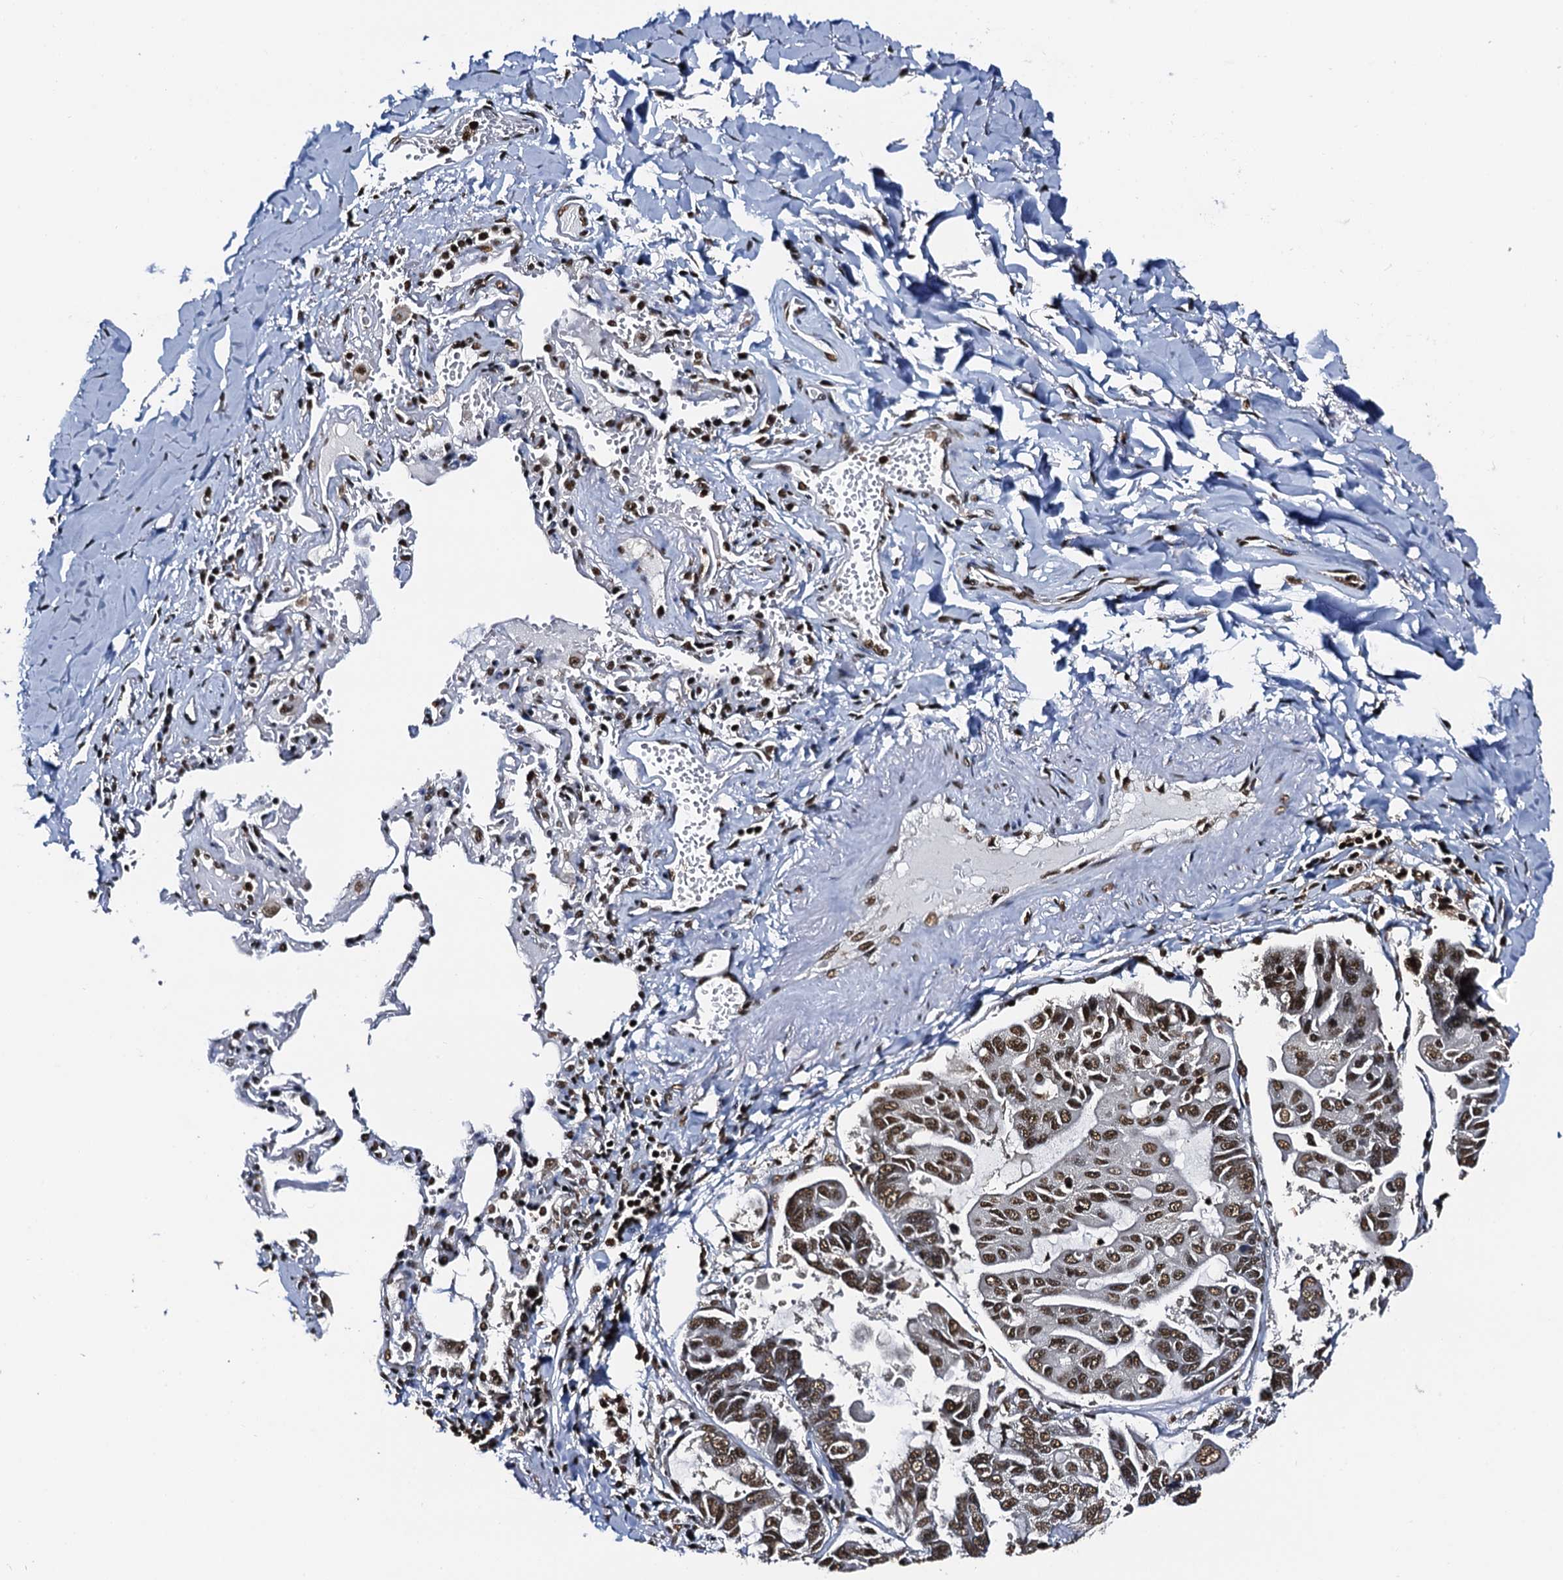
{"staining": {"intensity": "moderate", "quantity": ">75%", "location": "nuclear"}, "tissue": "lung cancer", "cell_type": "Tumor cells", "image_type": "cancer", "snomed": [{"axis": "morphology", "description": "Adenocarcinoma, NOS"}, {"axis": "topography", "description": "Lung"}], "caption": "Human adenocarcinoma (lung) stained with a brown dye shows moderate nuclear positive staining in about >75% of tumor cells.", "gene": "SNRPD2", "patient": {"sex": "male", "age": 64}}